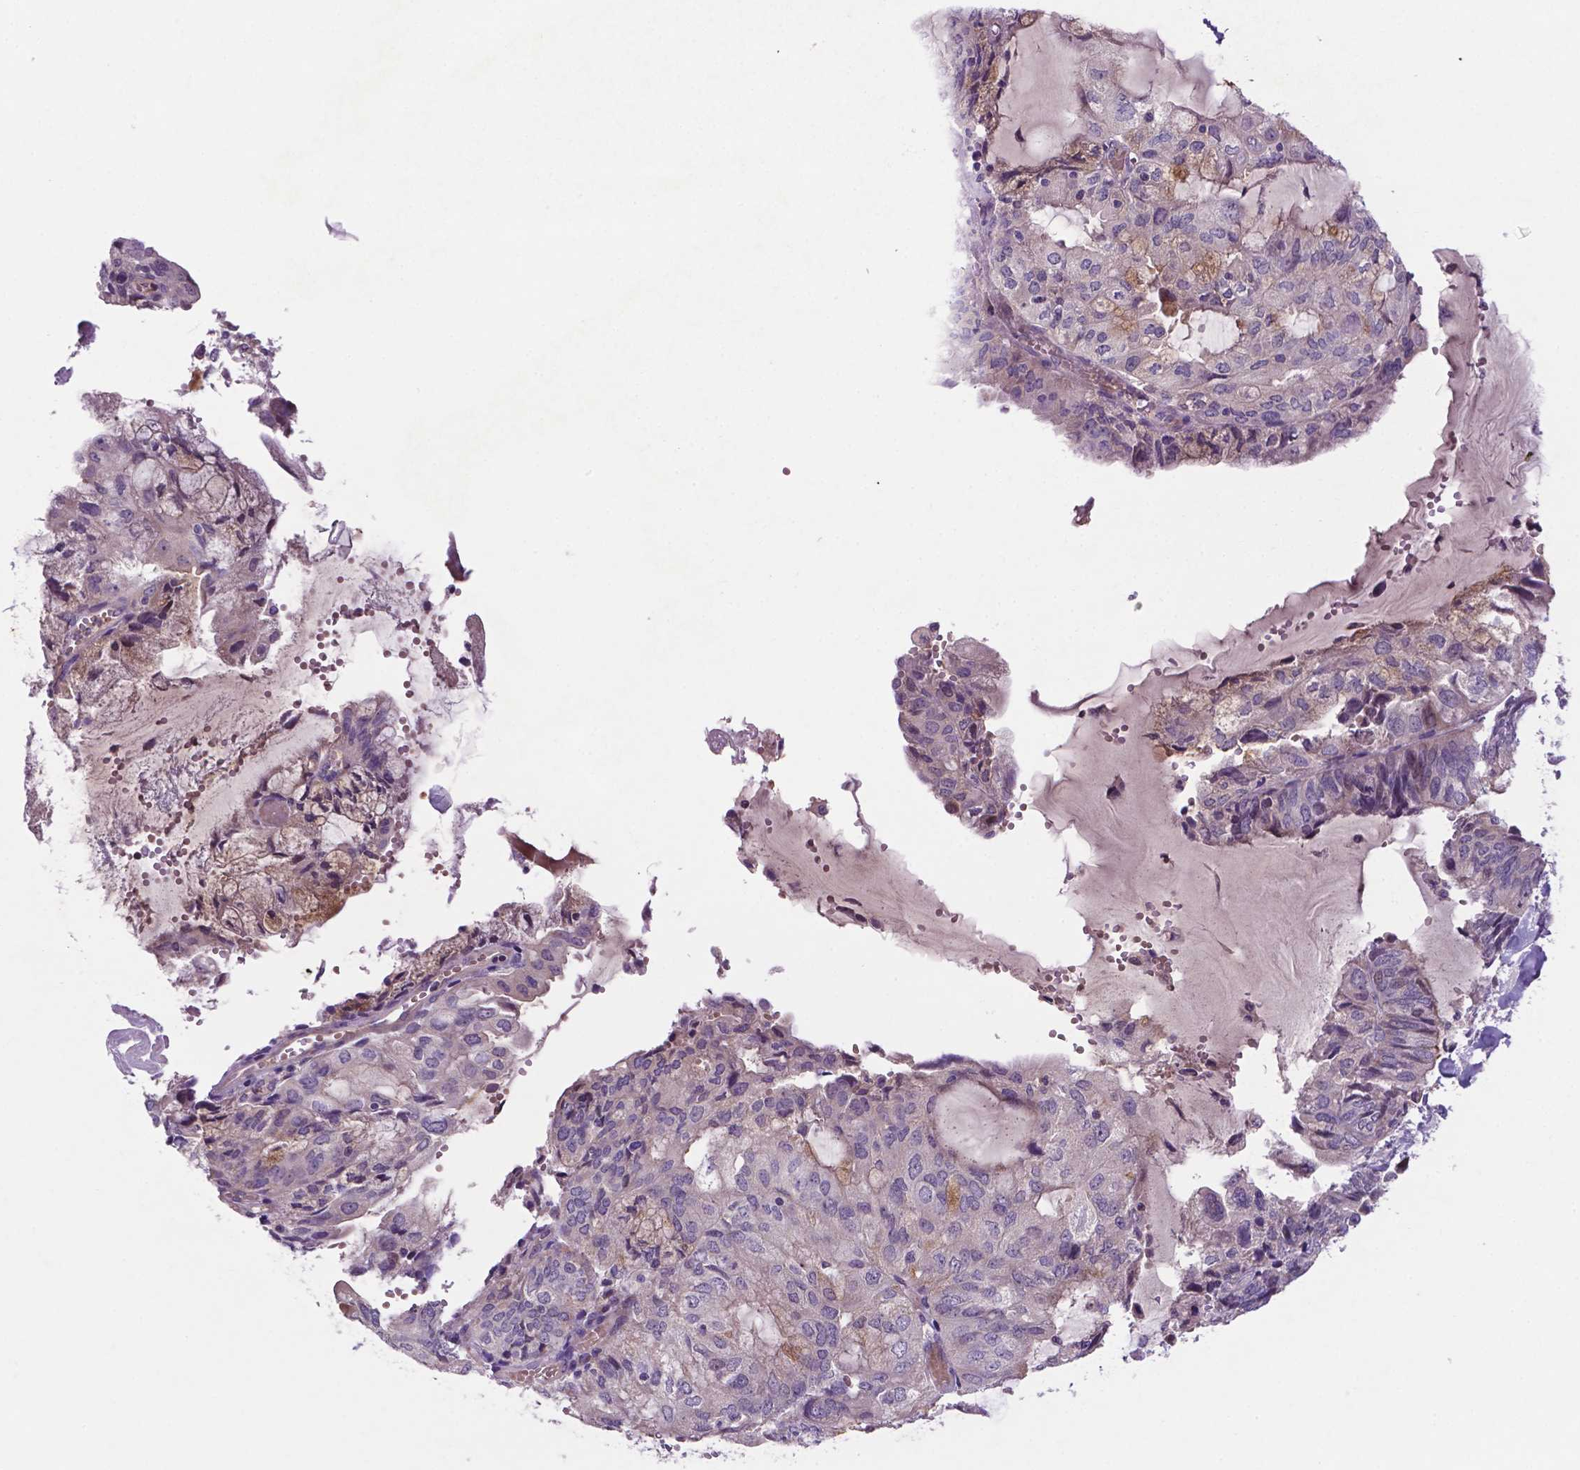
{"staining": {"intensity": "negative", "quantity": "none", "location": "none"}, "tissue": "endometrial cancer", "cell_type": "Tumor cells", "image_type": "cancer", "snomed": [{"axis": "morphology", "description": "Adenocarcinoma, NOS"}, {"axis": "topography", "description": "Endometrium"}], "caption": "Tumor cells show no significant protein staining in endometrial cancer.", "gene": "TM4SF20", "patient": {"sex": "female", "age": 81}}